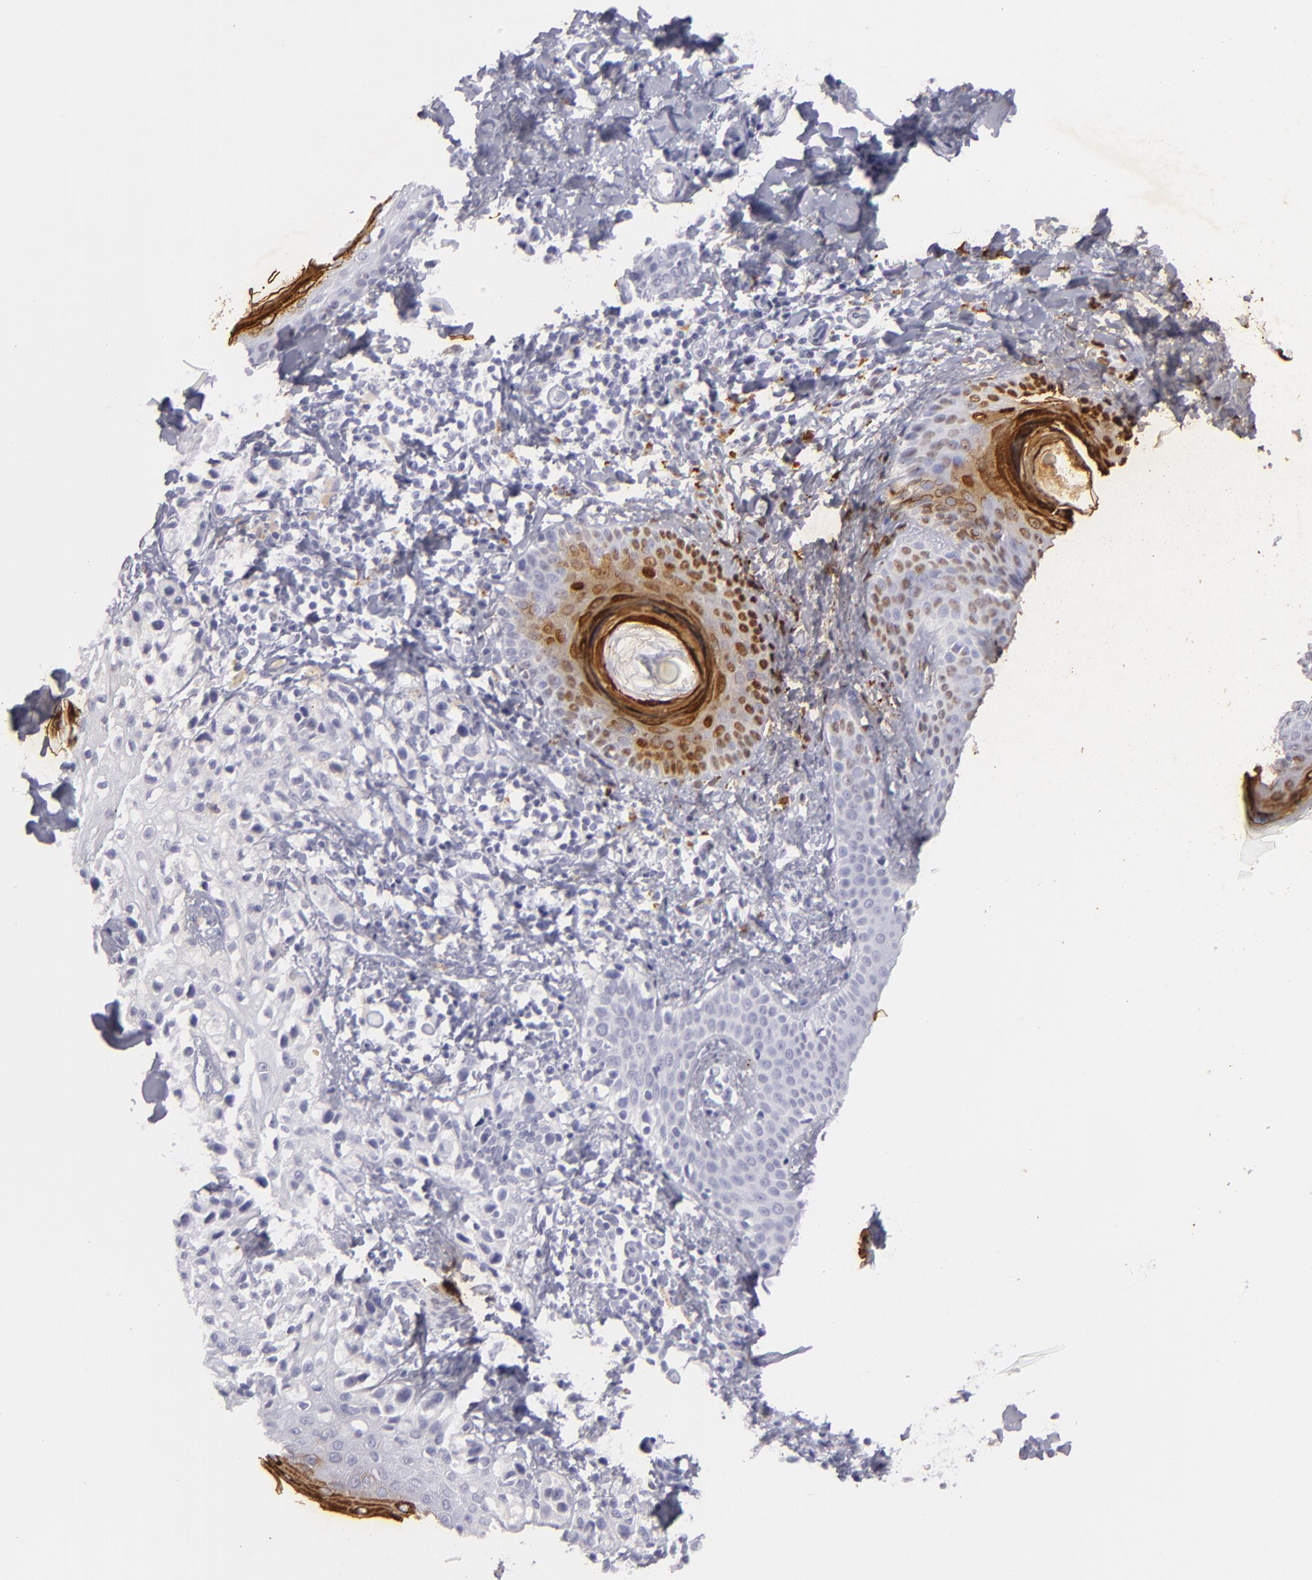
{"staining": {"intensity": "negative", "quantity": "none", "location": "none"}, "tissue": "melanoma", "cell_type": "Tumor cells", "image_type": "cancer", "snomed": [{"axis": "morphology", "description": "Malignant melanoma, NOS"}, {"axis": "topography", "description": "Skin"}], "caption": "This is an IHC histopathology image of malignant melanoma. There is no positivity in tumor cells.", "gene": "FLG", "patient": {"sex": "male", "age": 23}}